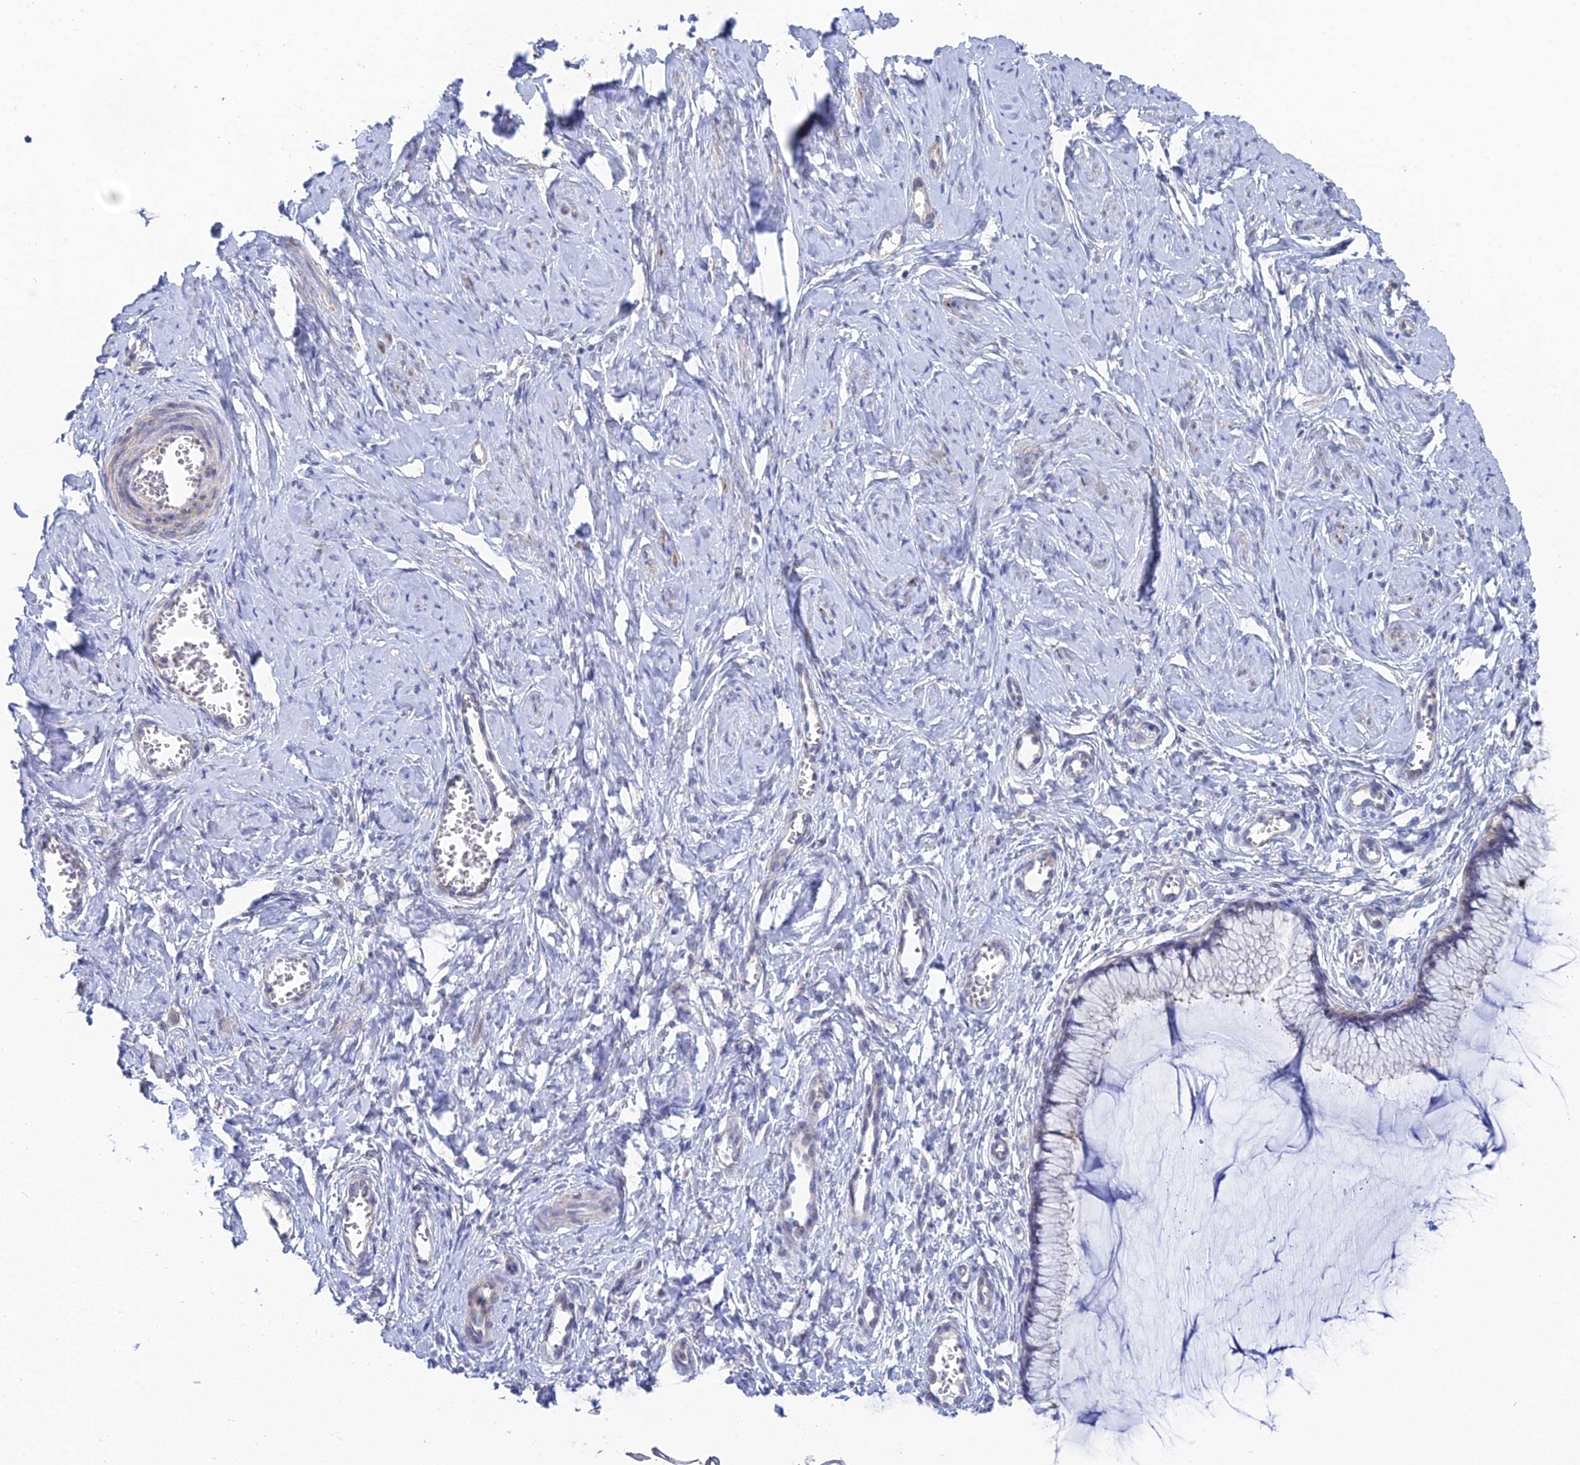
{"staining": {"intensity": "negative", "quantity": "none", "location": "none"}, "tissue": "cervix", "cell_type": "Glandular cells", "image_type": "normal", "snomed": [{"axis": "morphology", "description": "Normal tissue, NOS"}, {"axis": "morphology", "description": "Adenocarcinoma, NOS"}, {"axis": "topography", "description": "Cervix"}], "caption": "Unremarkable cervix was stained to show a protein in brown. There is no significant staining in glandular cells. (Stains: DAB (3,3'-diaminobenzidine) immunohistochemistry with hematoxylin counter stain, Microscopy: brightfield microscopy at high magnification).", "gene": "DNAH14", "patient": {"sex": "female", "age": 29}}